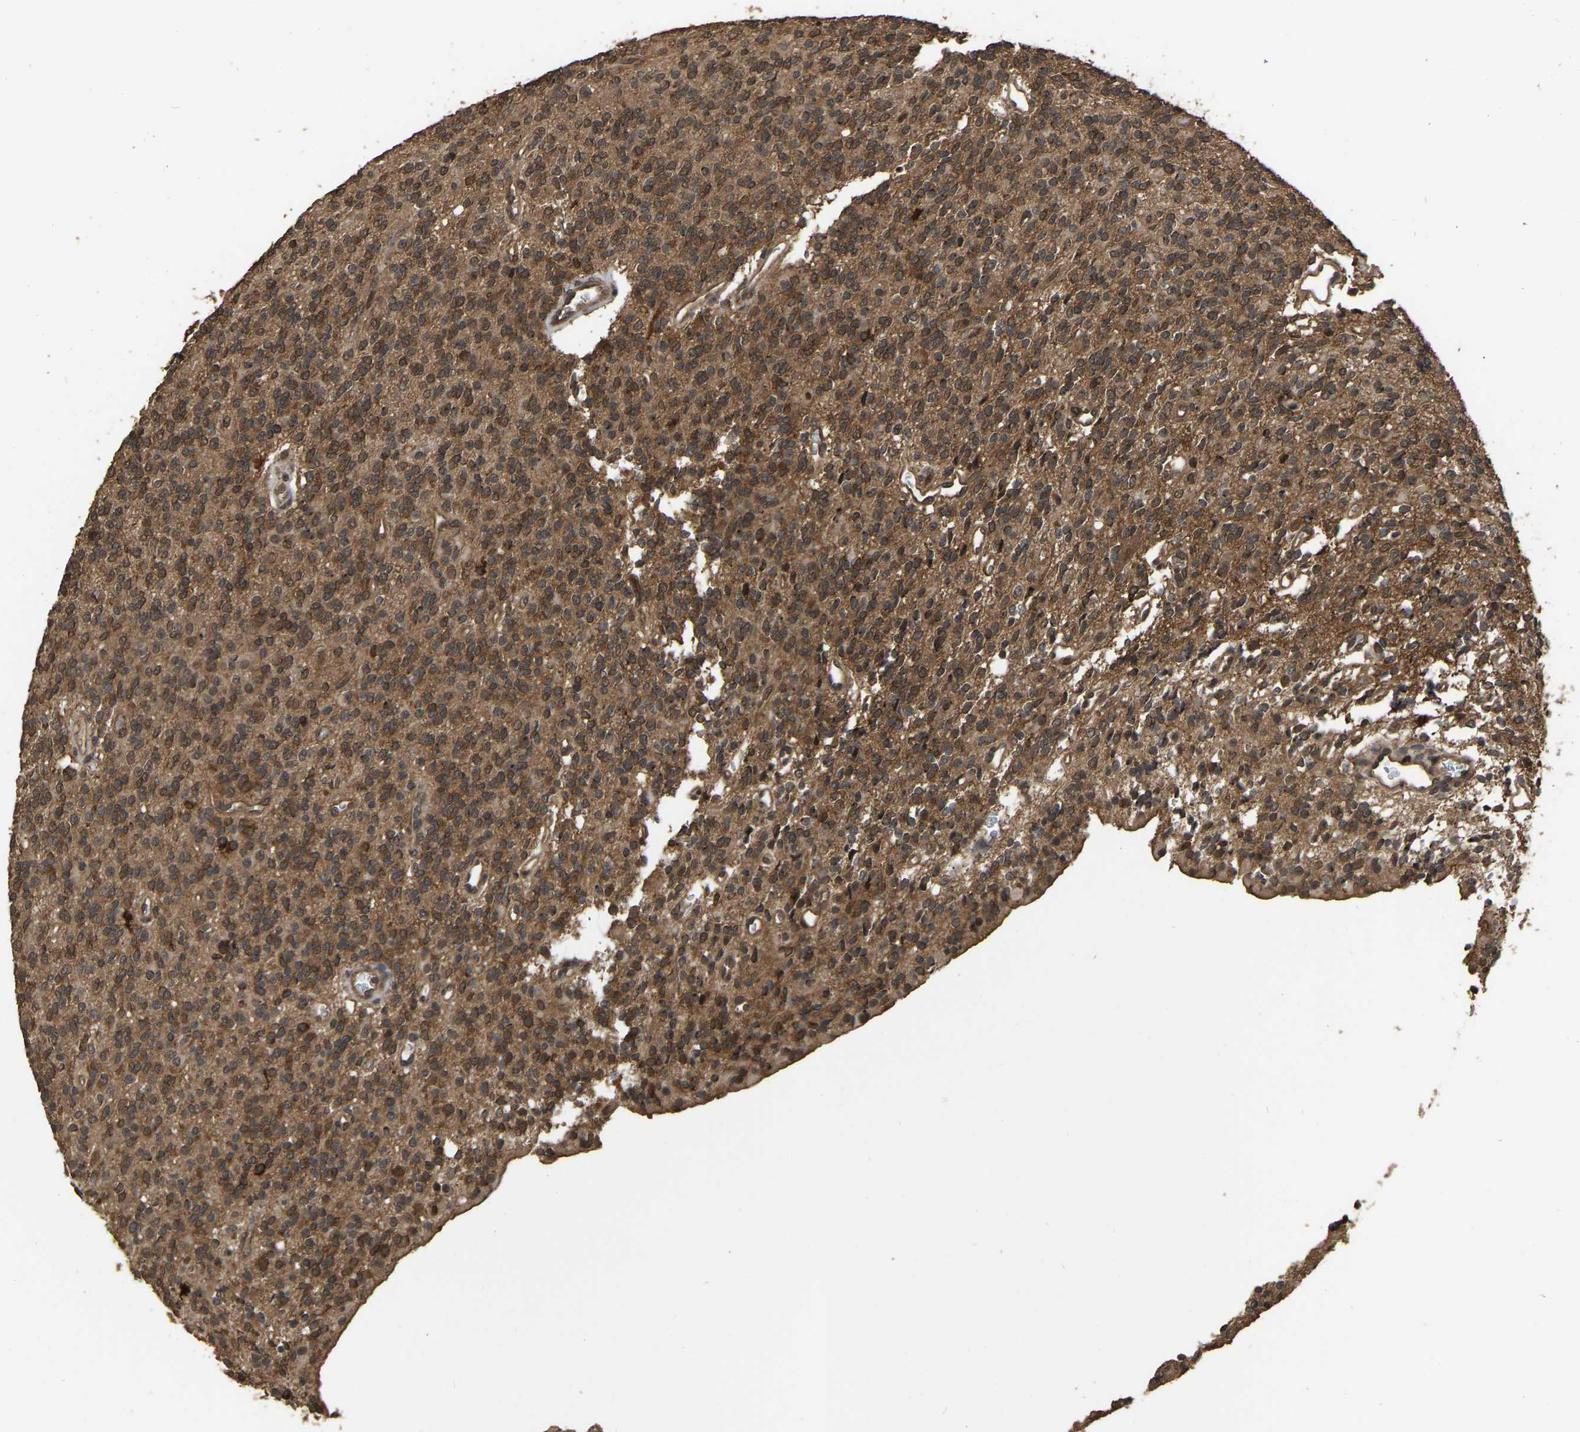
{"staining": {"intensity": "moderate", "quantity": ">75%", "location": "cytoplasmic/membranous"}, "tissue": "glioma", "cell_type": "Tumor cells", "image_type": "cancer", "snomed": [{"axis": "morphology", "description": "Glioma, malignant, High grade"}, {"axis": "topography", "description": "Brain"}], "caption": "Immunohistochemical staining of high-grade glioma (malignant) reveals medium levels of moderate cytoplasmic/membranous protein expression in about >75% of tumor cells.", "gene": "ARHGAP23", "patient": {"sex": "male", "age": 34}}